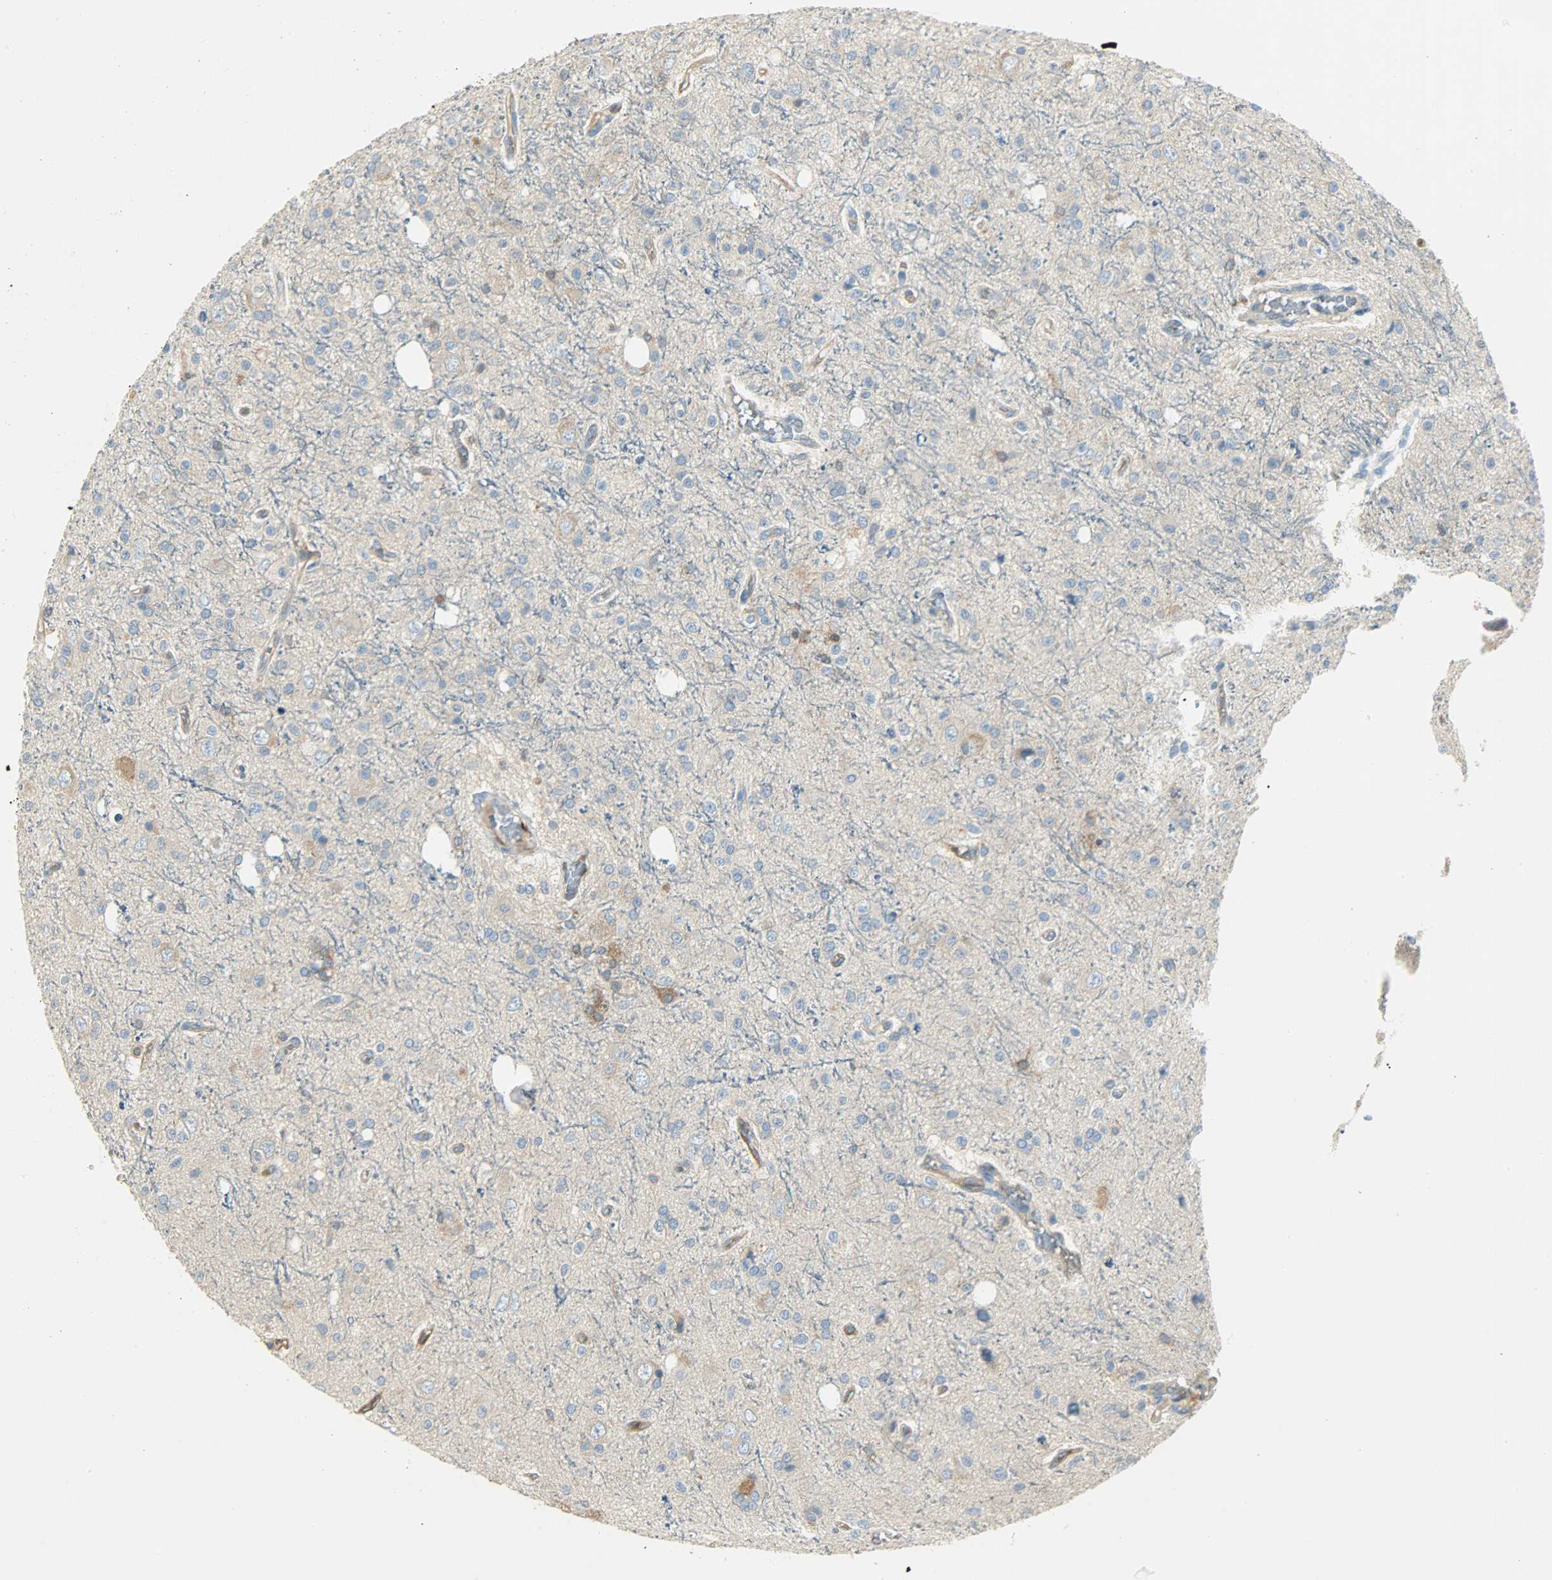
{"staining": {"intensity": "moderate", "quantity": "<25%", "location": "cytoplasmic/membranous"}, "tissue": "glioma", "cell_type": "Tumor cells", "image_type": "cancer", "snomed": [{"axis": "morphology", "description": "Glioma, malignant, High grade"}, {"axis": "topography", "description": "Brain"}], "caption": "Brown immunohistochemical staining in glioma shows moderate cytoplasmic/membranous staining in approximately <25% of tumor cells.", "gene": "WARS1", "patient": {"sex": "male", "age": 47}}